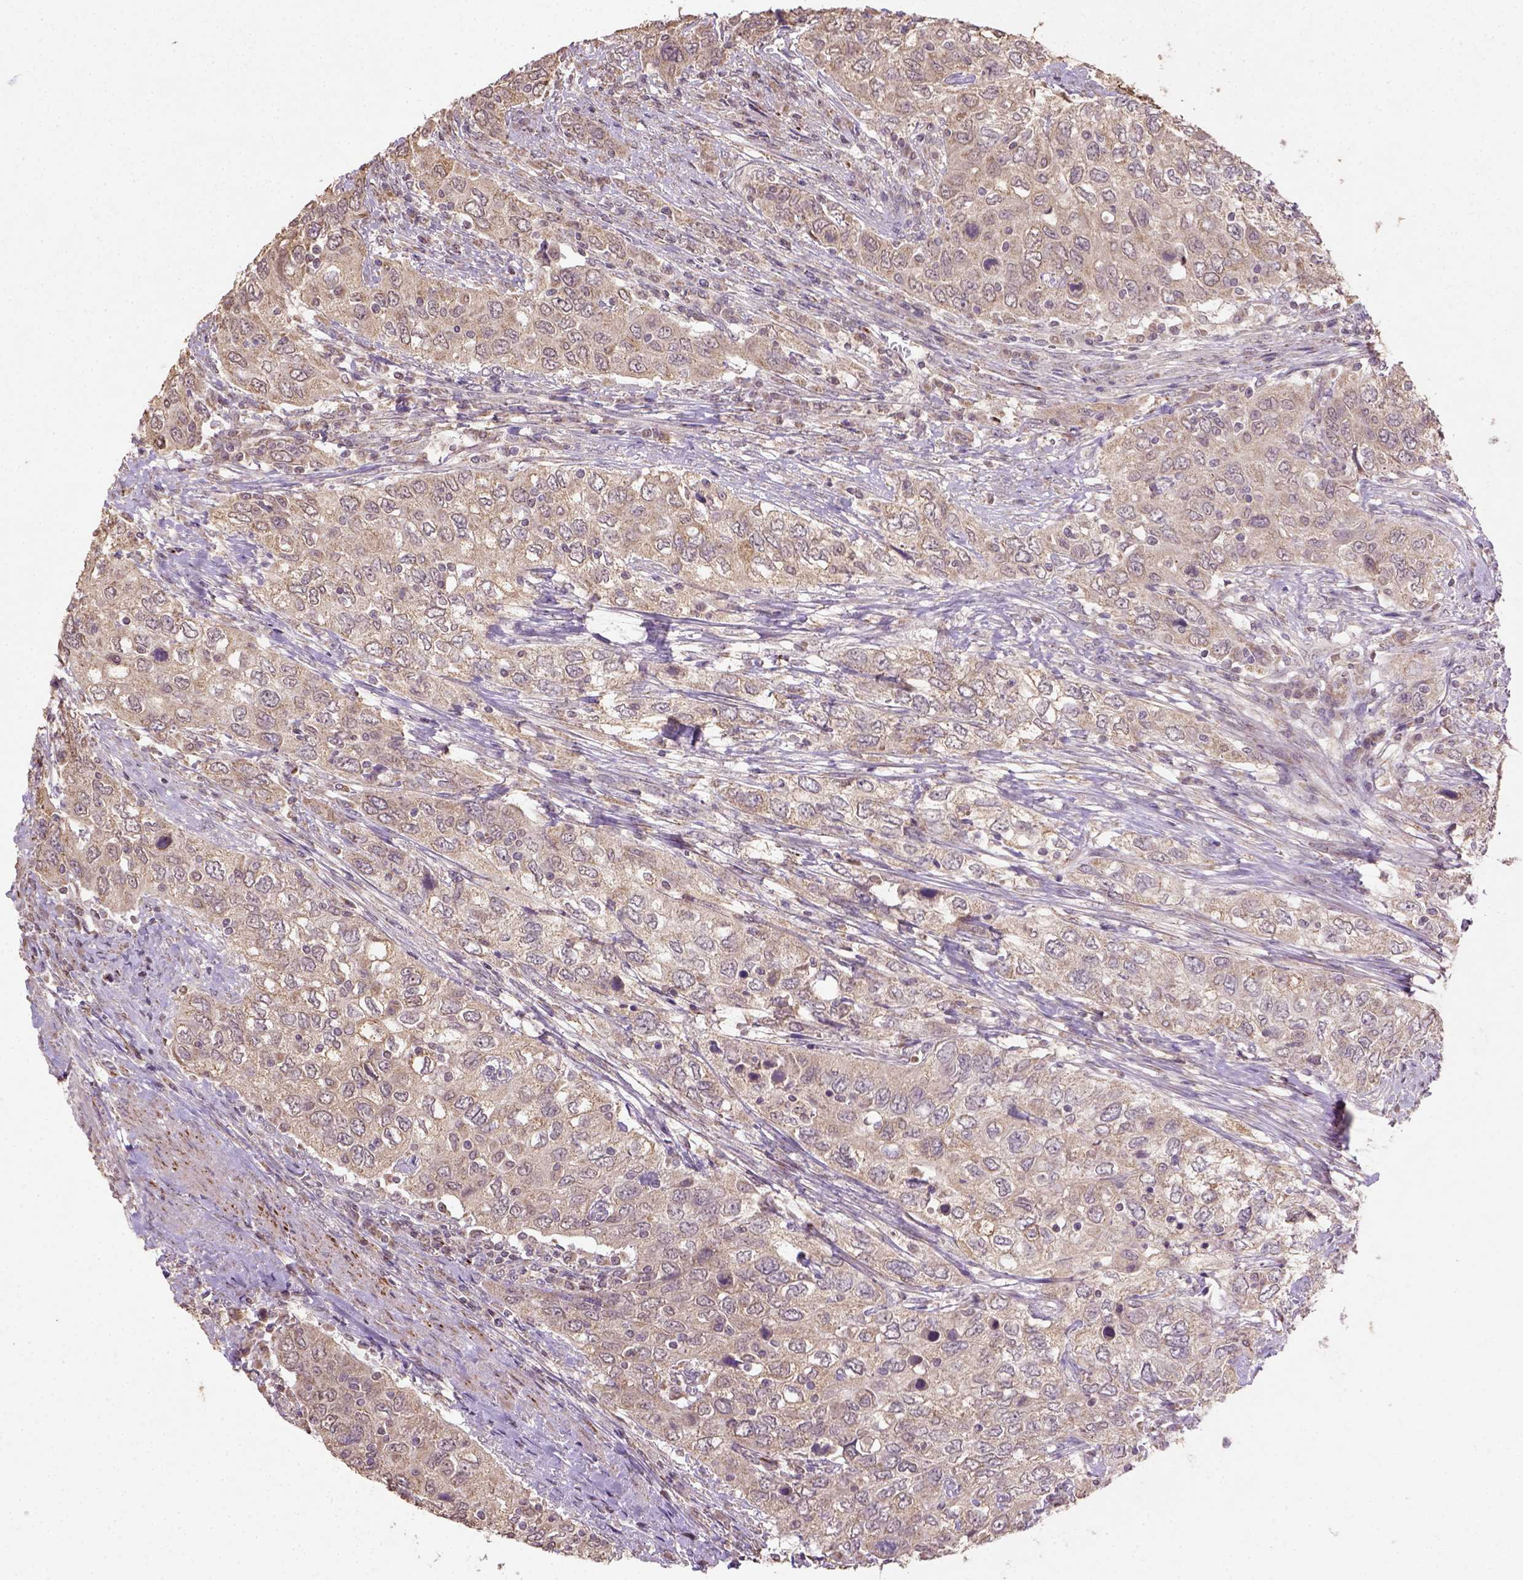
{"staining": {"intensity": "weak", "quantity": ">75%", "location": "cytoplasmic/membranous"}, "tissue": "urothelial cancer", "cell_type": "Tumor cells", "image_type": "cancer", "snomed": [{"axis": "morphology", "description": "Urothelial carcinoma, High grade"}, {"axis": "topography", "description": "Urinary bladder"}], "caption": "Weak cytoplasmic/membranous positivity is seen in about >75% of tumor cells in urothelial cancer. Immunohistochemistry stains the protein in brown and the nuclei are stained blue.", "gene": "NUDT10", "patient": {"sex": "male", "age": 76}}